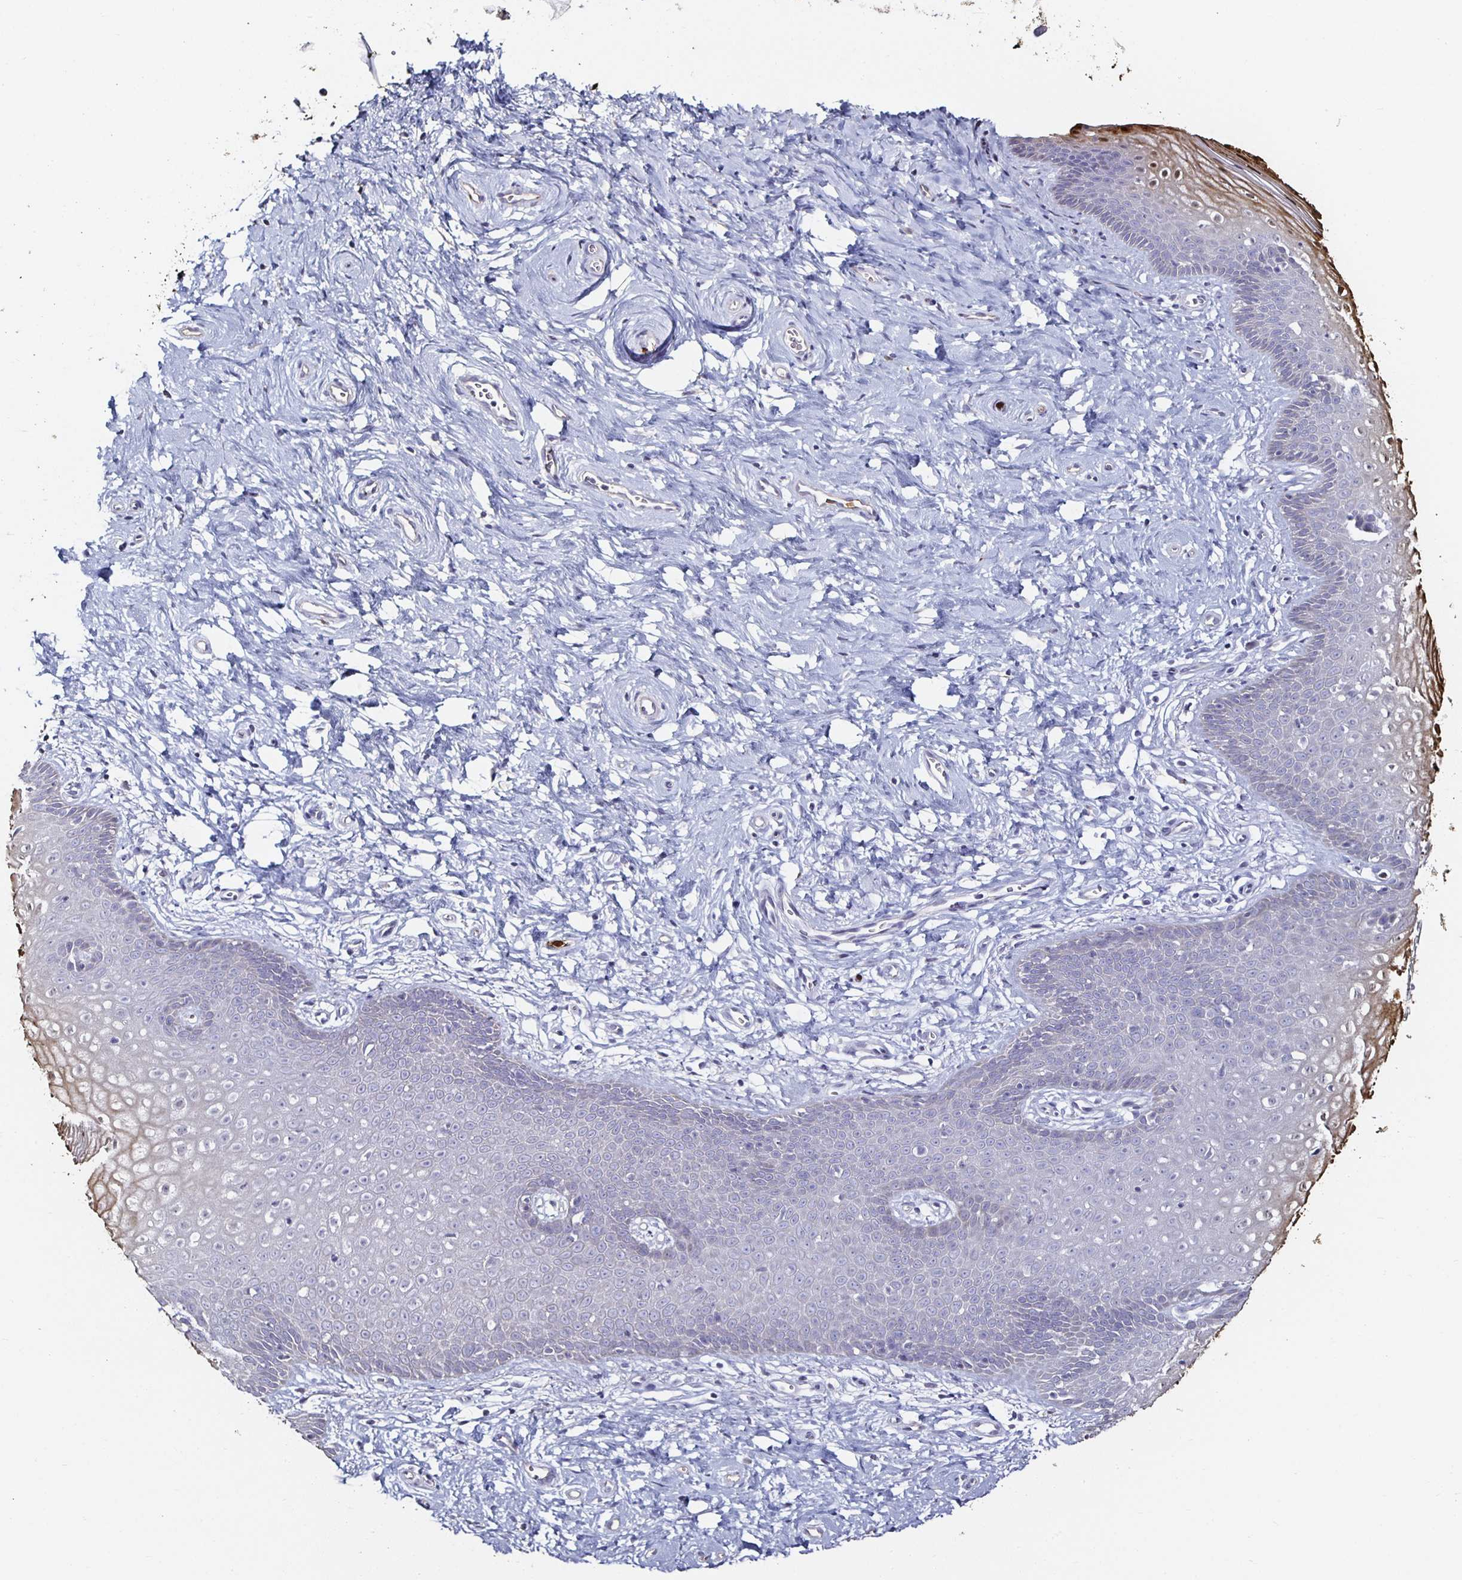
{"staining": {"intensity": "moderate", "quantity": "<25%", "location": "cytoplasmic/membranous,nuclear"}, "tissue": "vagina", "cell_type": "Squamous epithelial cells", "image_type": "normal", "snomed": [{"axis": "morphology", "description": "Normal tissue, NOS"}, {"axis": "topography", "description": "Vagina"}], "caption": "Squamous epithelial cells display low levels of moderate cytoplasmic/membranous,nuclear positivity in about <25% of cells in normal human vagina. The staining was performed using DAB (3,3'-diaminobenzidine), with brown indicating positive protein expression. Nuclei are stained blue with hematoxylin.", "gene": "TLR4", "patient": {"sex": "female", "age": 38}}